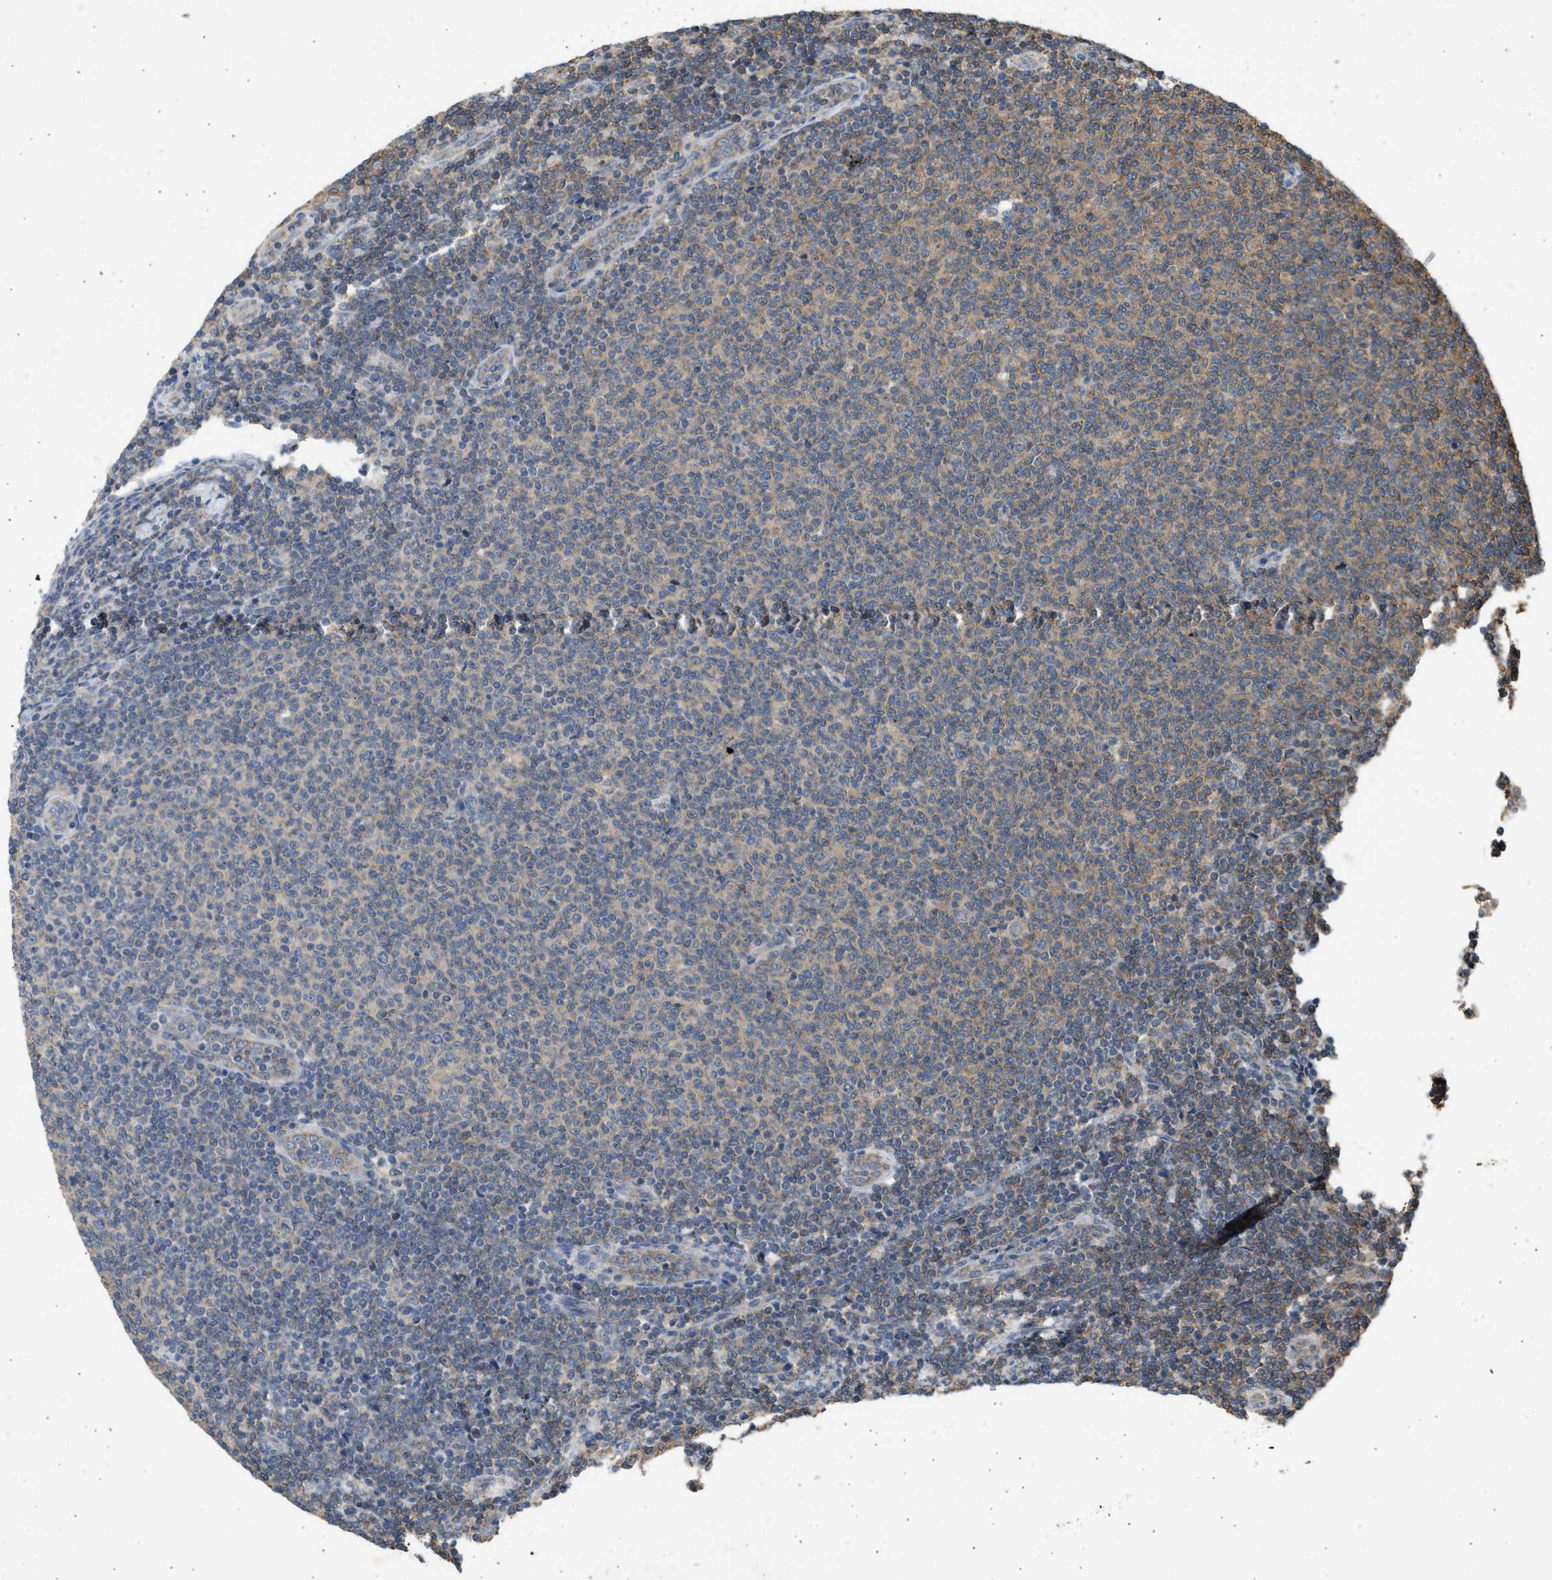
{"staining": {"intensity": "weak", "quantity": "25%-75%", "location": "cytoplasmic/membranous"}, "tissue": "lymphoma", "cell_type": "Tumor cells", "image_type": "cancer", "snomed": [{"axis": "morphology", "description": "Malignant lymphoma, non-Hodgkin's type, Low grade"}, {"axis": "topography", "description": "Lymph node"}], "caption": "The micrograph shows a brown stain indicating the presence of a protein in the cytoplasmic/membranous of tumor cells in lymphoma. (brown staining indicates protein expression, while blue staining denotes nuclei).", "gene": "CYP1A1", "patient": {"sex": "male", "age": 66}}